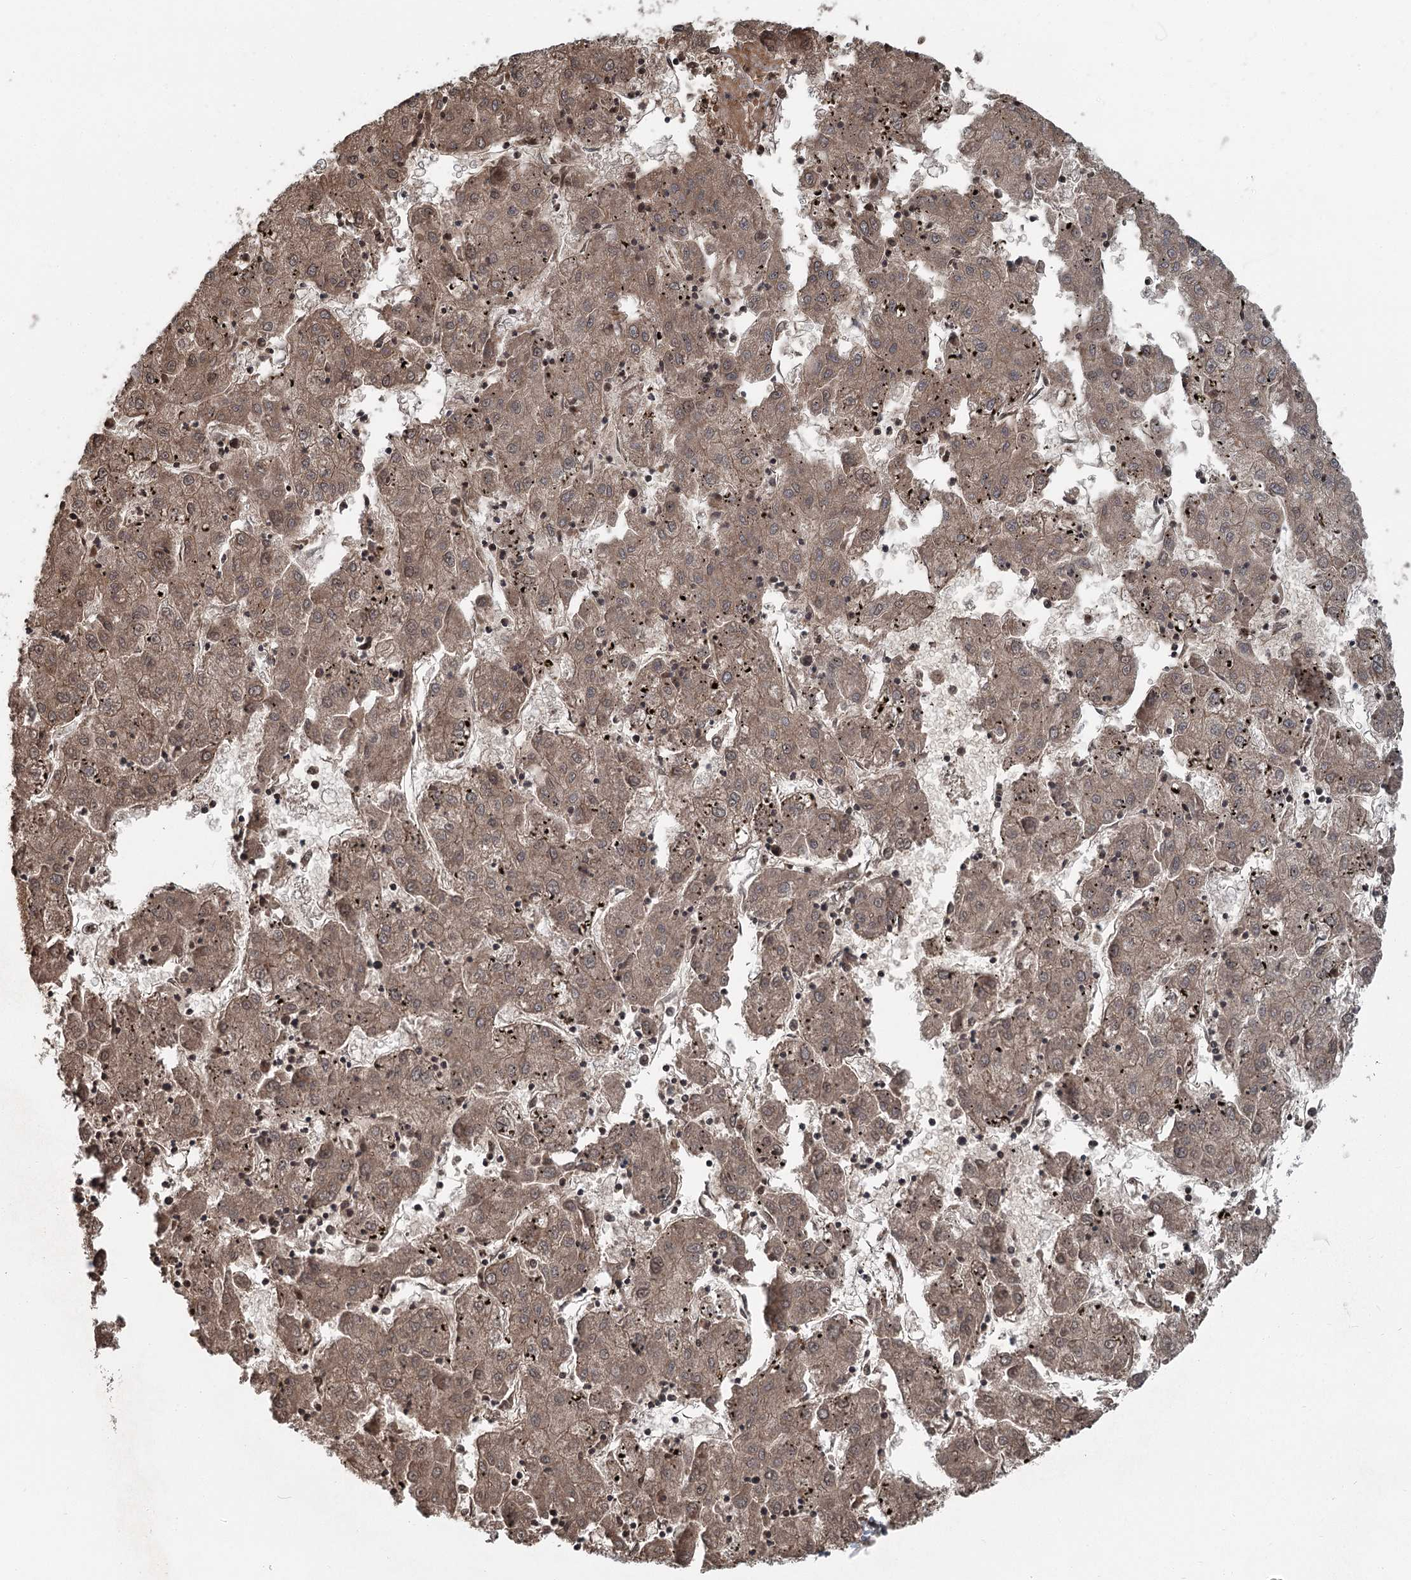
{"staining": {"intensity": "weak", "quantity": ">75%", "location": "cytoplasmic/membranous"}, "tissue": "liver cancer", "cell_type": "Tumor cells", "image_type": "cancer", "snomed": [{"axis": "morphology", "description": "Carcinoma, Hepatocellular, NOS"}, {"axis": "topography", "description": "Liver"}], "caption": "High-magnification brightfield microscopy of liver cancer stained with DAB (brown) and counterstained with hematoxylin (blue). tumor cells exhibit weak cytoplasmic/membranous positivity is seen in approximately>75% of cells. (DAB (3,3'-diaminobenzidine) IHC, brown staining for protein, blue staining for nuclei).", "gene": "IQSEC1", "patient": {"sex": "male", "age": 72}}